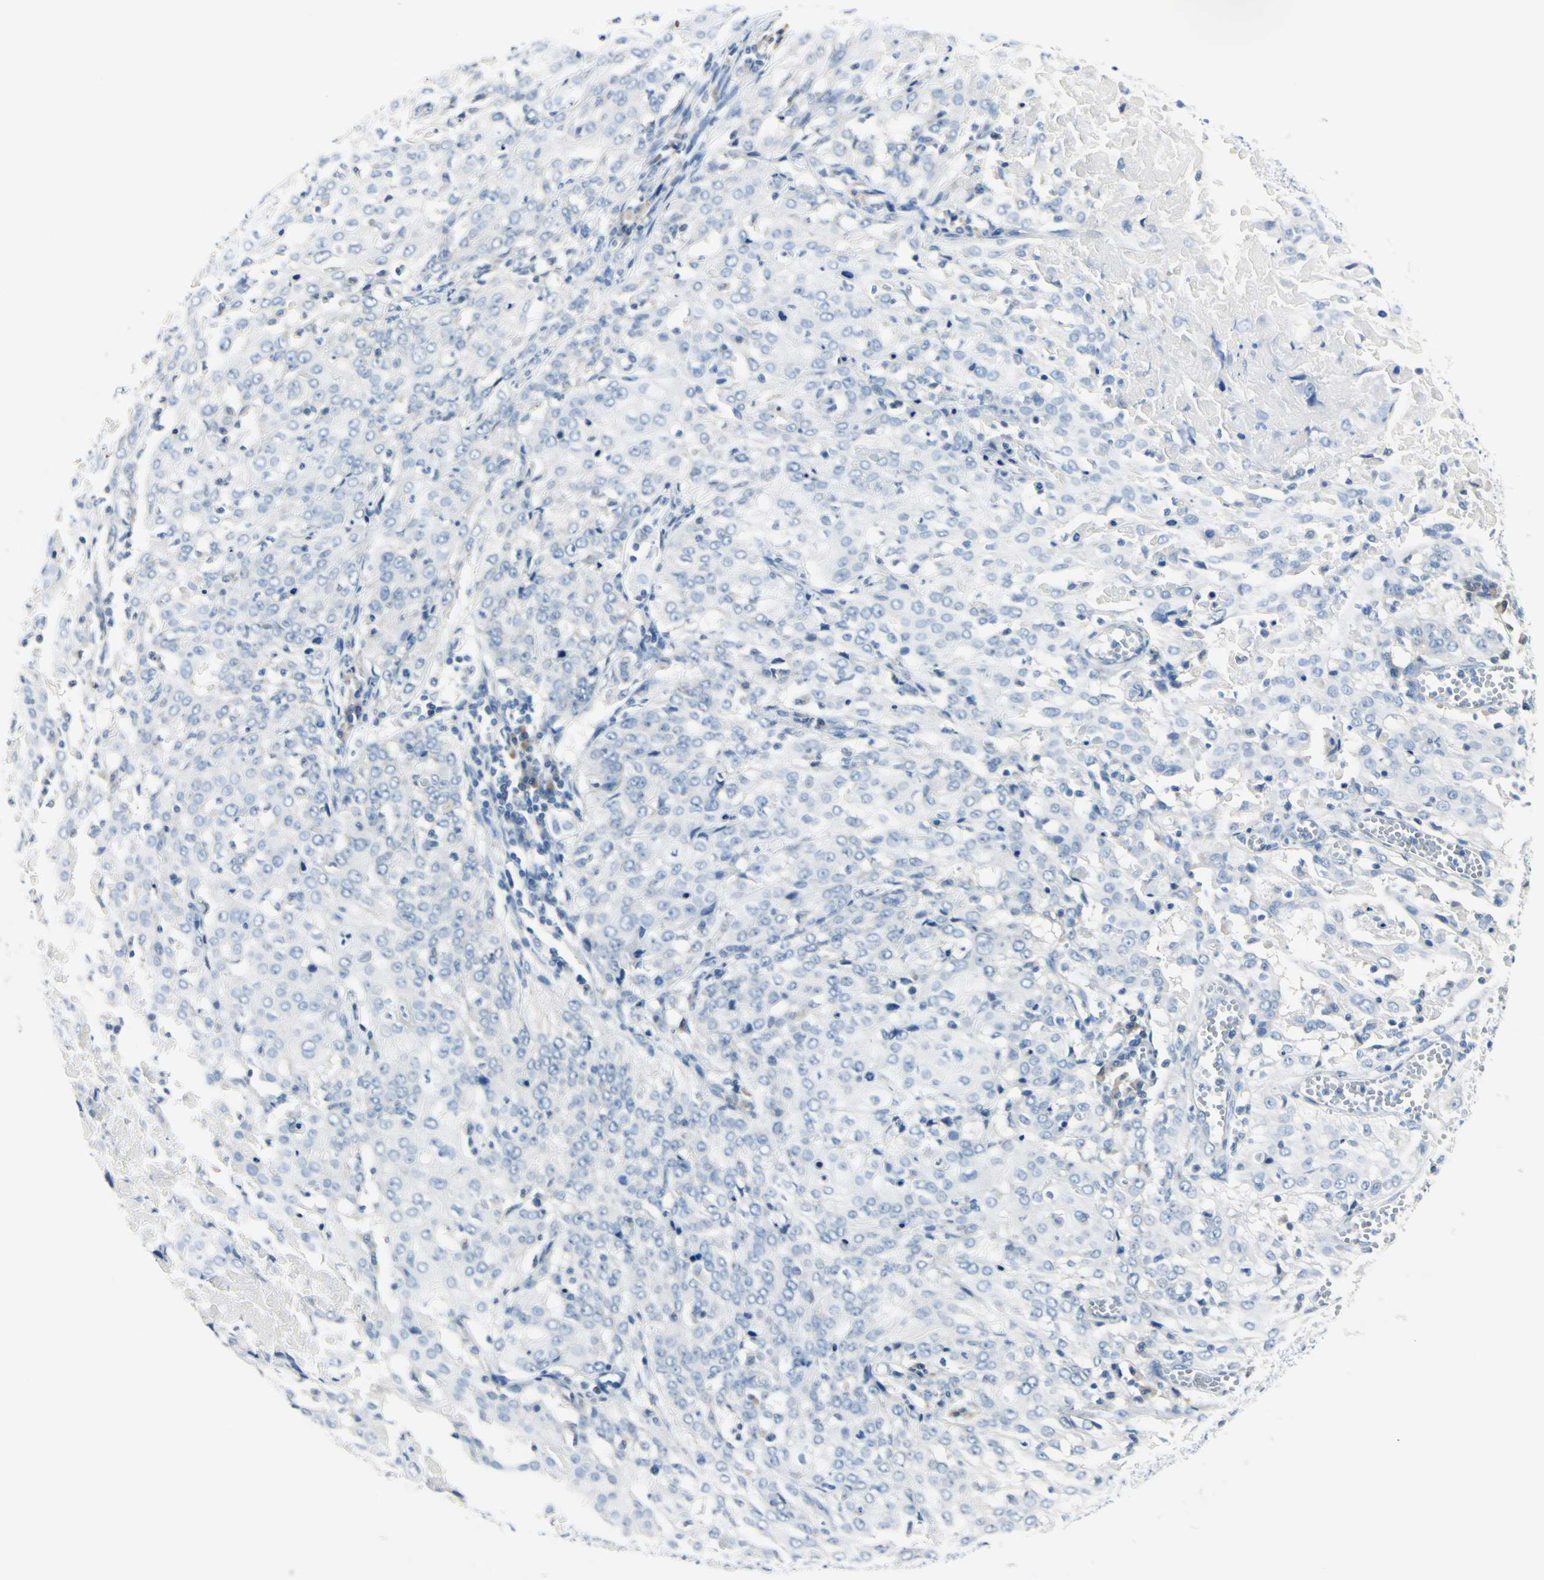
{"staining": {"intensity": "negative", "quantity": "none", "location": "none"}, "tissue": "cervical cancer", "cell_type": "Tumor cells", "image_type": "cancer", "snomed": [{"axis": "morphology", "description": "Squamous cell carcinoma, NOS"}, {"axis": "topography", "description": "Cervix"}], "caption": "Tumor cells are negative for protein expression in human cervical squamous cell carcinoma.", "gene": "PEBP1", "patient": {"sex": "female", "age": 39}}